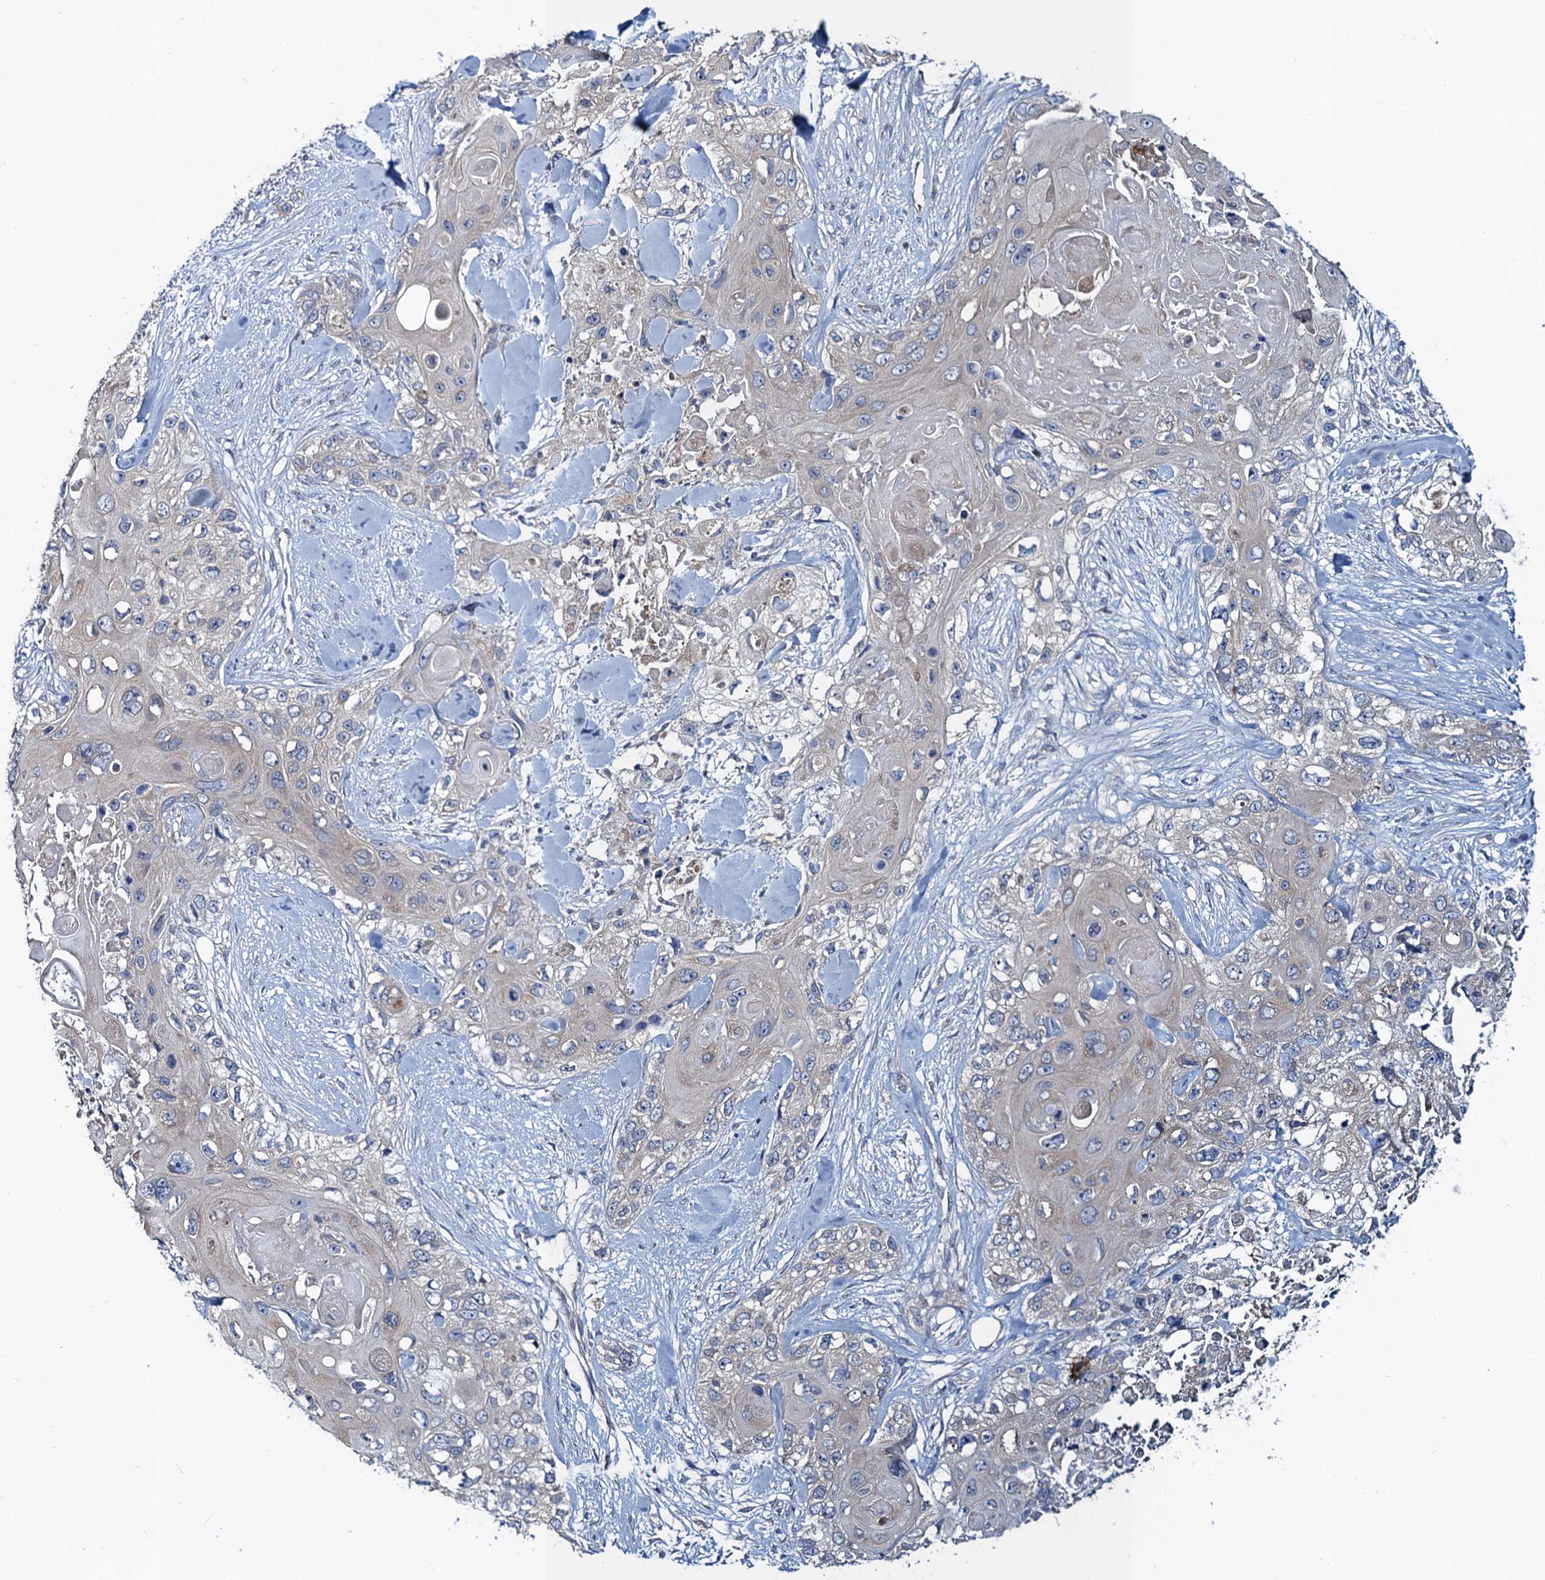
{"staining": {"intensity": "negative", "quantity": "none", "location": "none"}, "tissue": "skin cancer", "cell_type": "Tumor cells", "image_type": "cancer", "snomed": [{"axis": "morphology", "description": "Normal tissue, NOS"}, {"axis": "morphology", "description": "Squamous cell carcinoma, NOS"}, {"axis": "topography", "description": "Skin"}], "caption": "Immunohistochemistry (IHC) image of neoplastic tissue: human skin squamous cell carcinoma stained with DAB demonstrates no significant protein staining in tumor cells.", "gene": "SNAP29", "patient": {"sex": "male", "age": 72}}